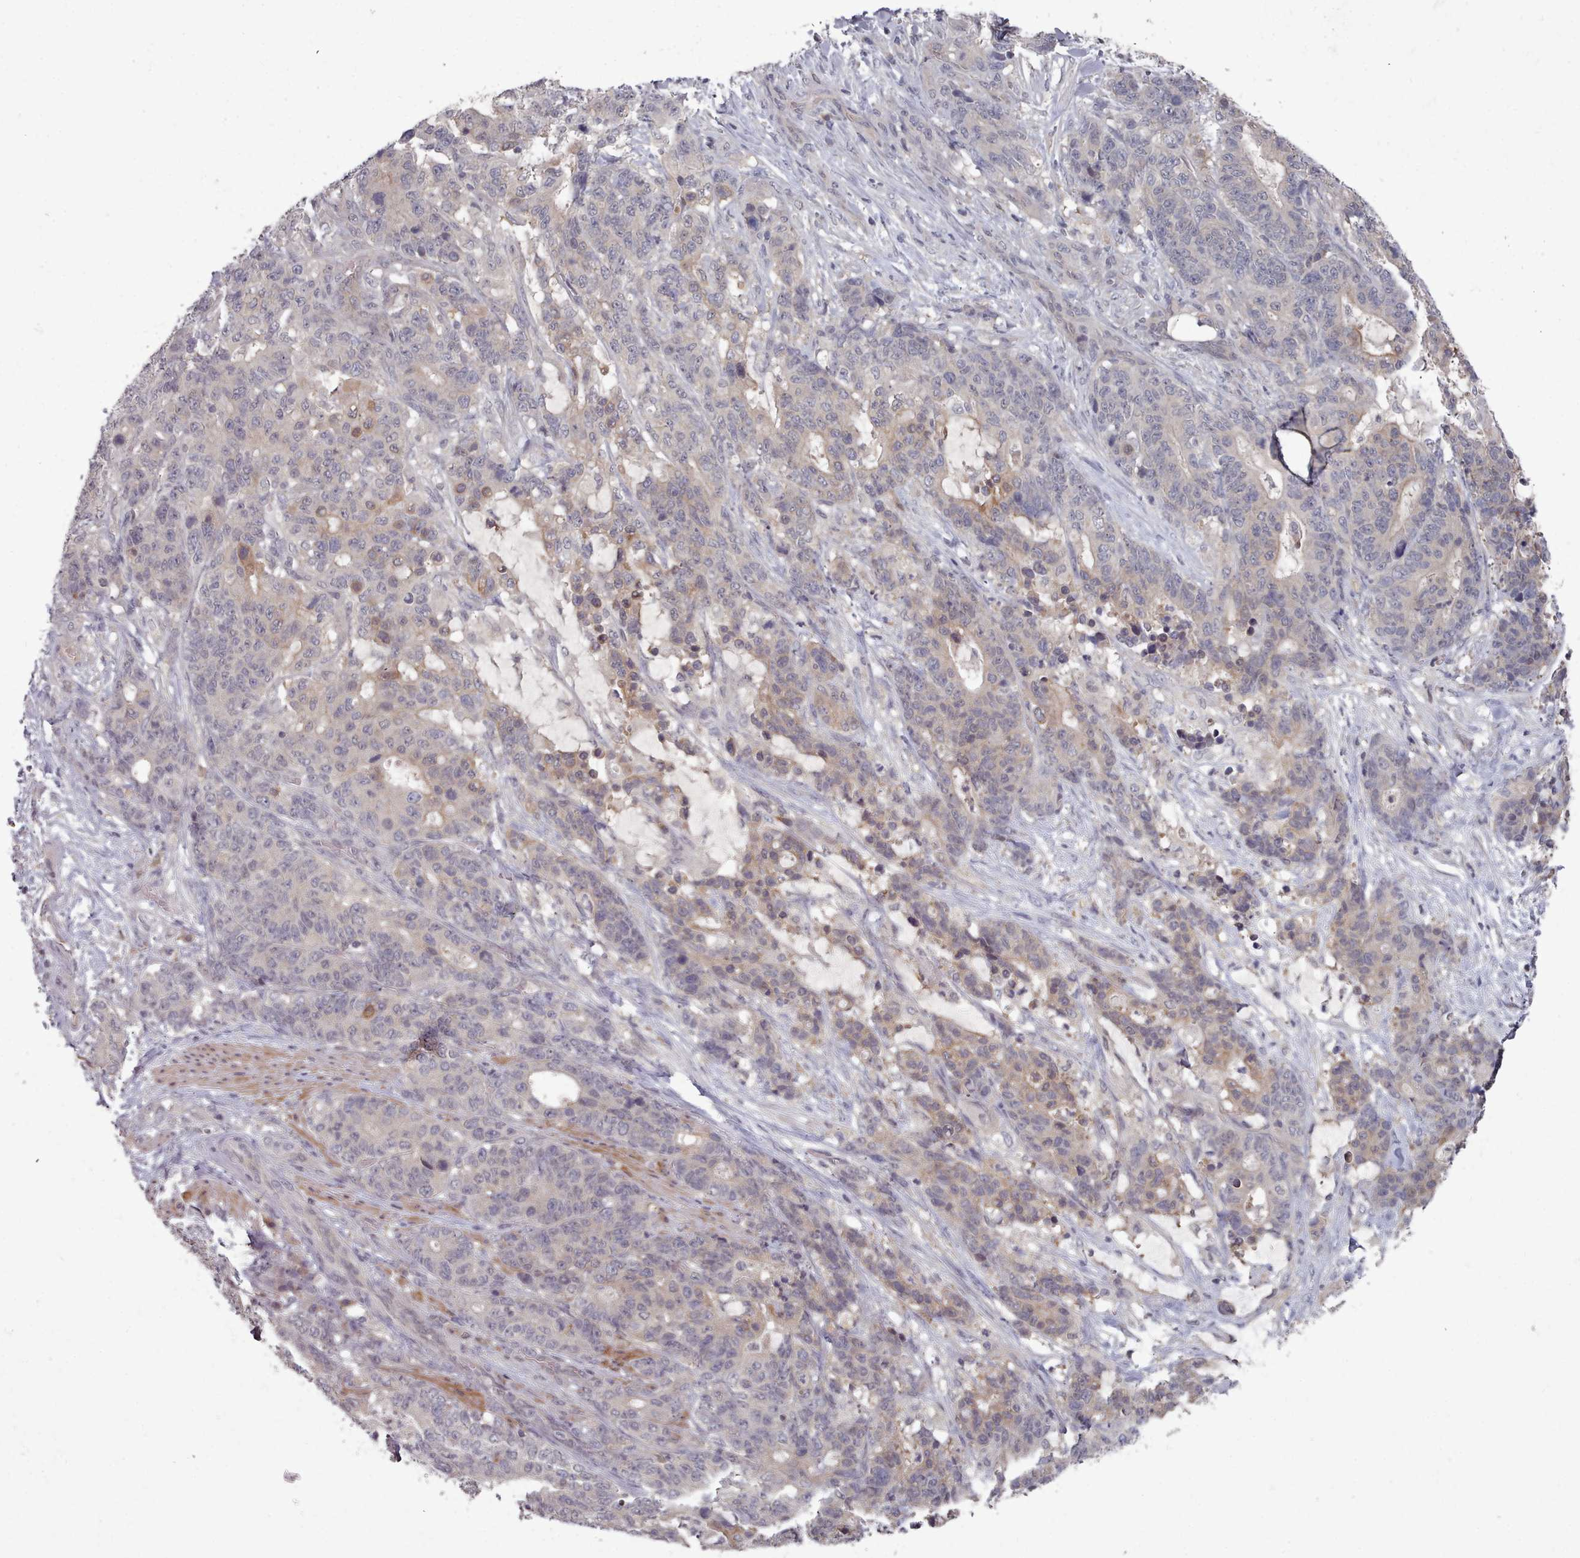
{"staining": {"intensity": "negative", "quantity": "none", "location": "none"}, "tissue": "stomach cancer", "cell_type": "Tumor cells", "image_type": "cancer", "snomed": [{"axis": "morphology", "description": "Normal tissue, NOS"}, {"axis": "morphology", "description": "Adenocarcinoma, NOS"}, {"axis": "topography", "description": "Stomach"}], "caption": "This is a micrograph of IHC staining of adenocarcinoma (stomach), which shows no expression in tumor cells.", "gene": "HYAL3", "patient": {"sex": "female", "age": 64}}